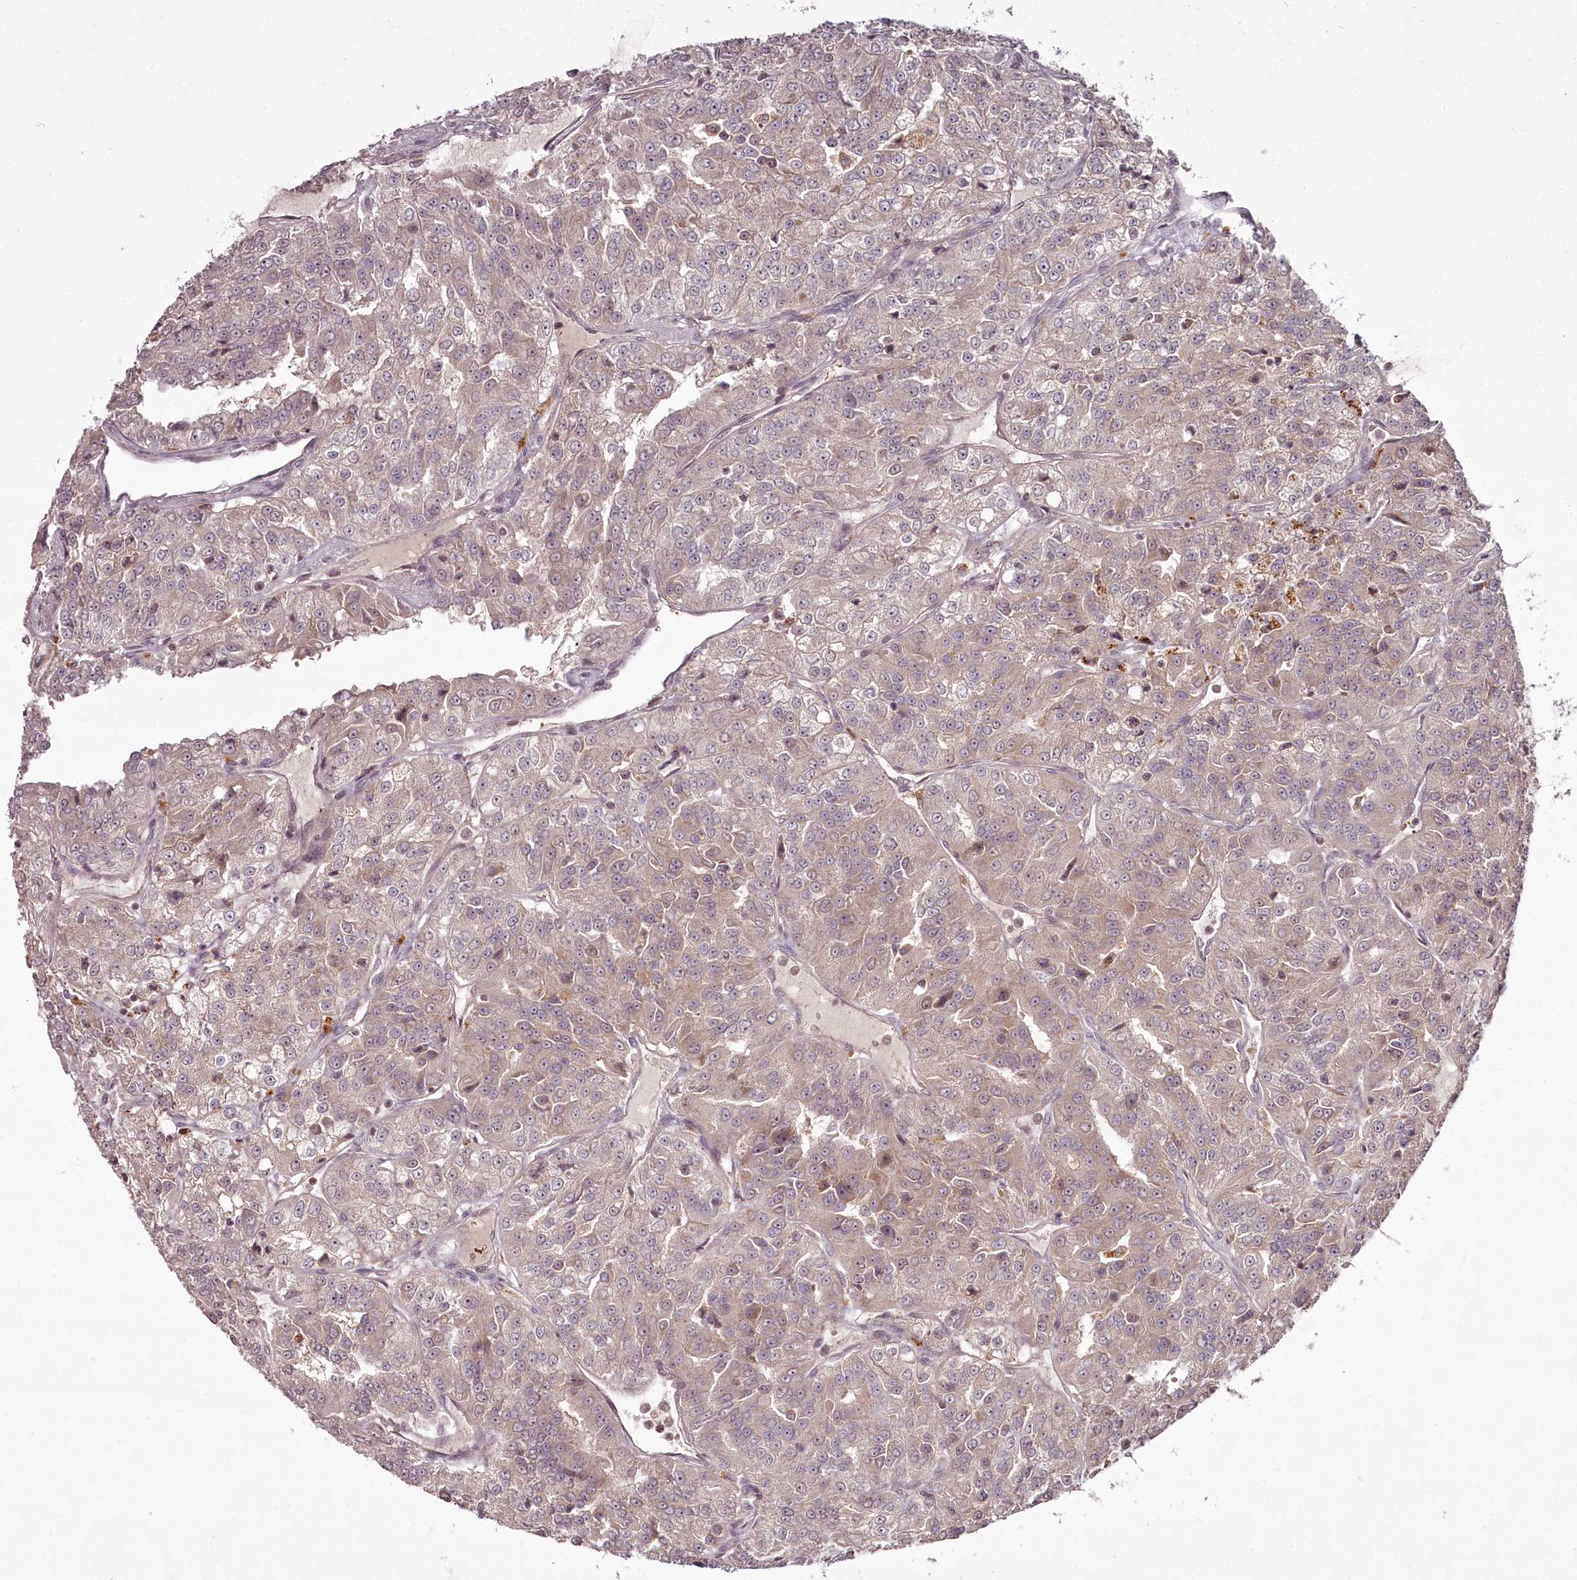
{"staining": {"intensity": "weak", "quantity": "25%-75%", "location": "cytoplasmic/membranous"}, "tissue": "renal cancer", "cell_type": "Tumor cells", "image_type": "cancer", "snomed": [{"axis": "morphology", "description": "Adenocarcinoma, NOS"}, {"axis": "topography", "description": "Kidney"}], "caption": "Protein expression analysis of human renal cancer (adenocarcinoma) reveals weak cytoplasmic/membranous expression in about 25%-75% of tumor cells.", "gene": "PCBP2", "patient": {"sex": "female", "age": 63}}